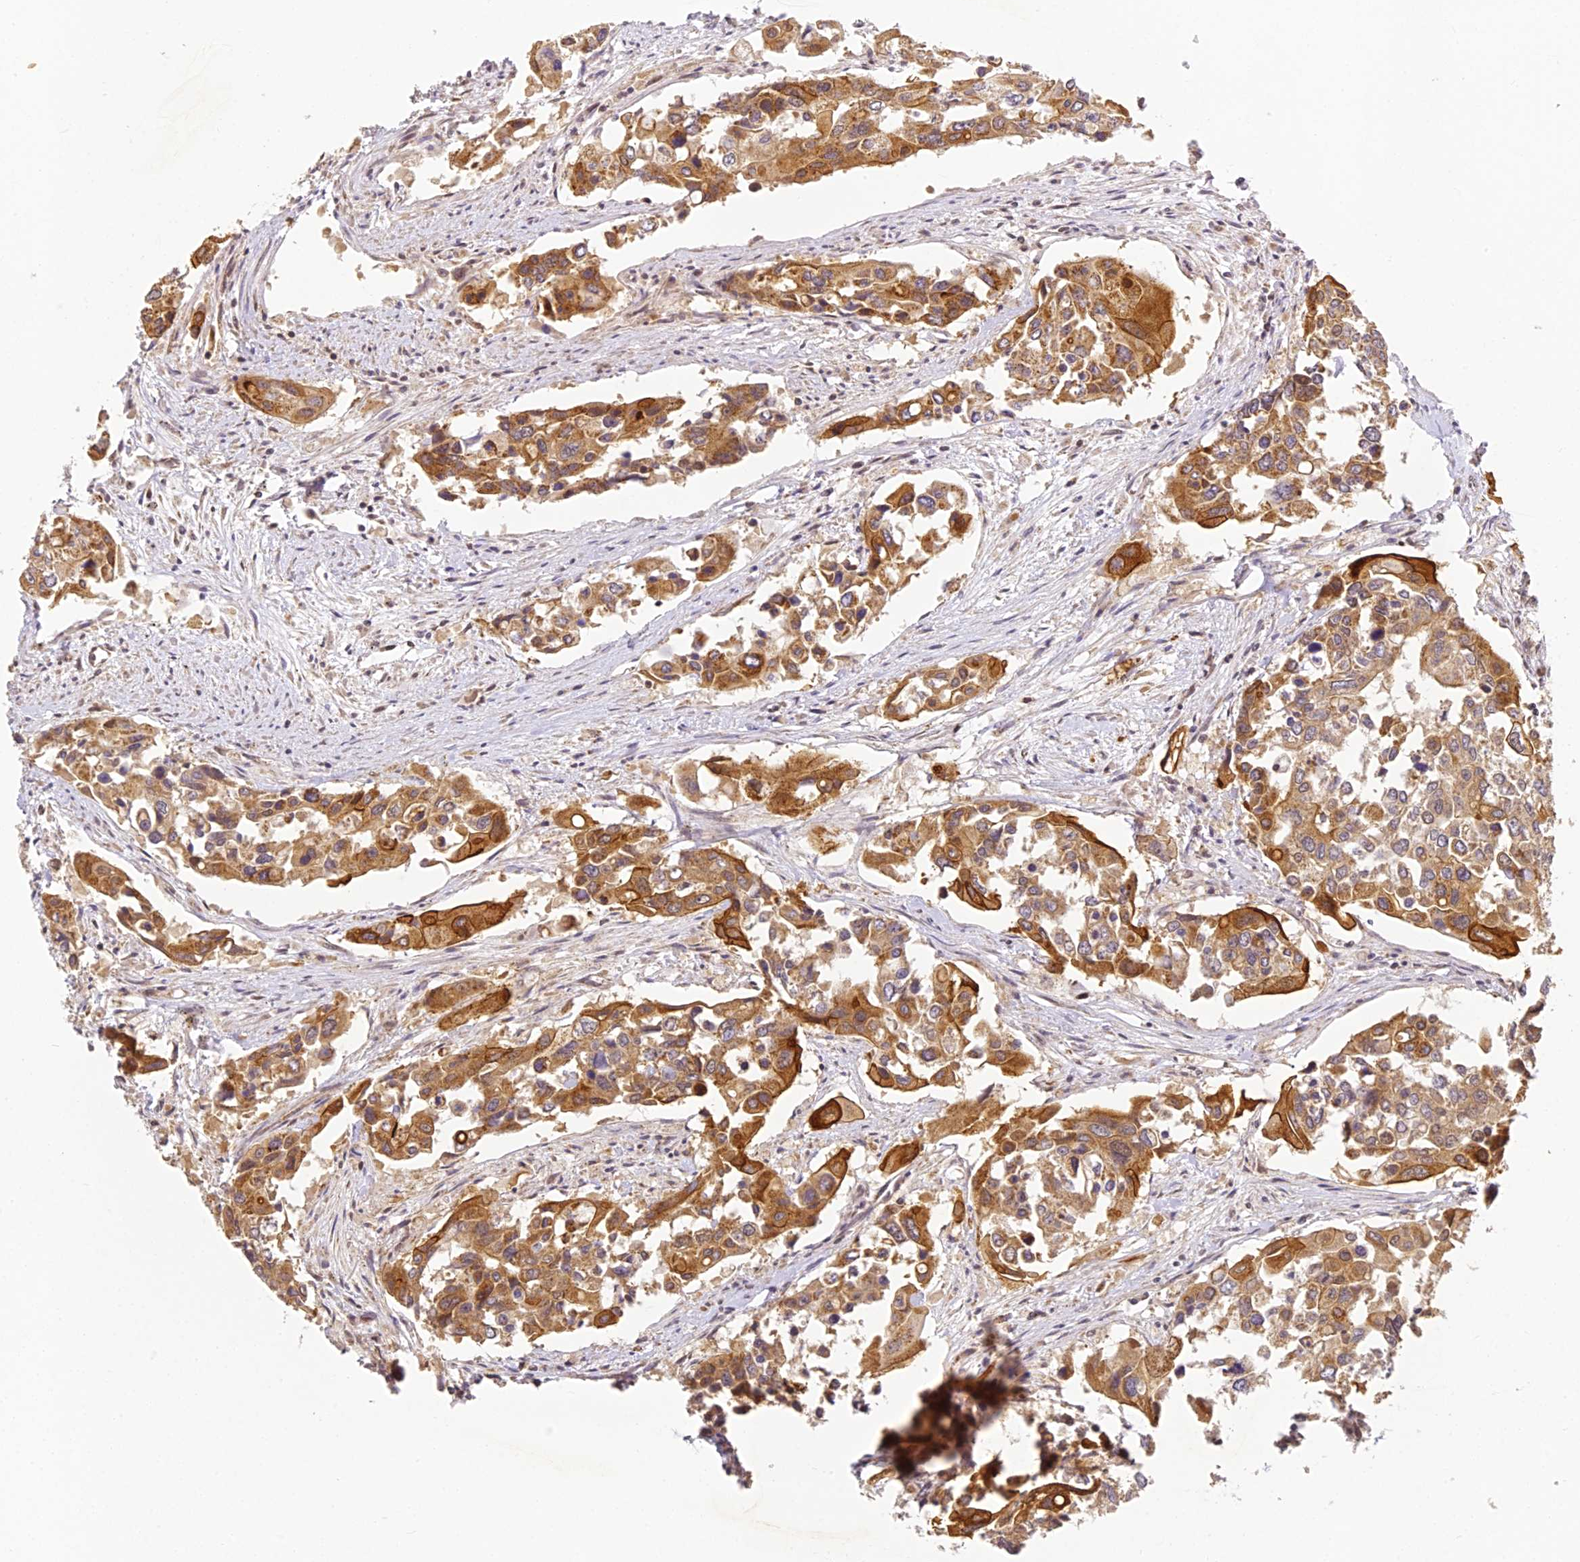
{"staining": {"intensity": "moderate", "quantity": ">75%", "location": "cytoplasmic/membranous,nuclear"}, "tissue": "colorectal cancer", "cell_type": "Tumor cells", "image_type": "cancer", "snomed": [{"axis": "morphology", "description": "Adenocarcinoma, NOS"}, {"axis": "topography", "description": "Colon"}], "caption": "An image of human colorectal adenocarcinoma stained for a protein reveals moderate cytoplasmic/membranous and nuclear brown staining in tumor cells.", "gene": "DNAAF10", "patient": {"sex": "male", "age": 77}}